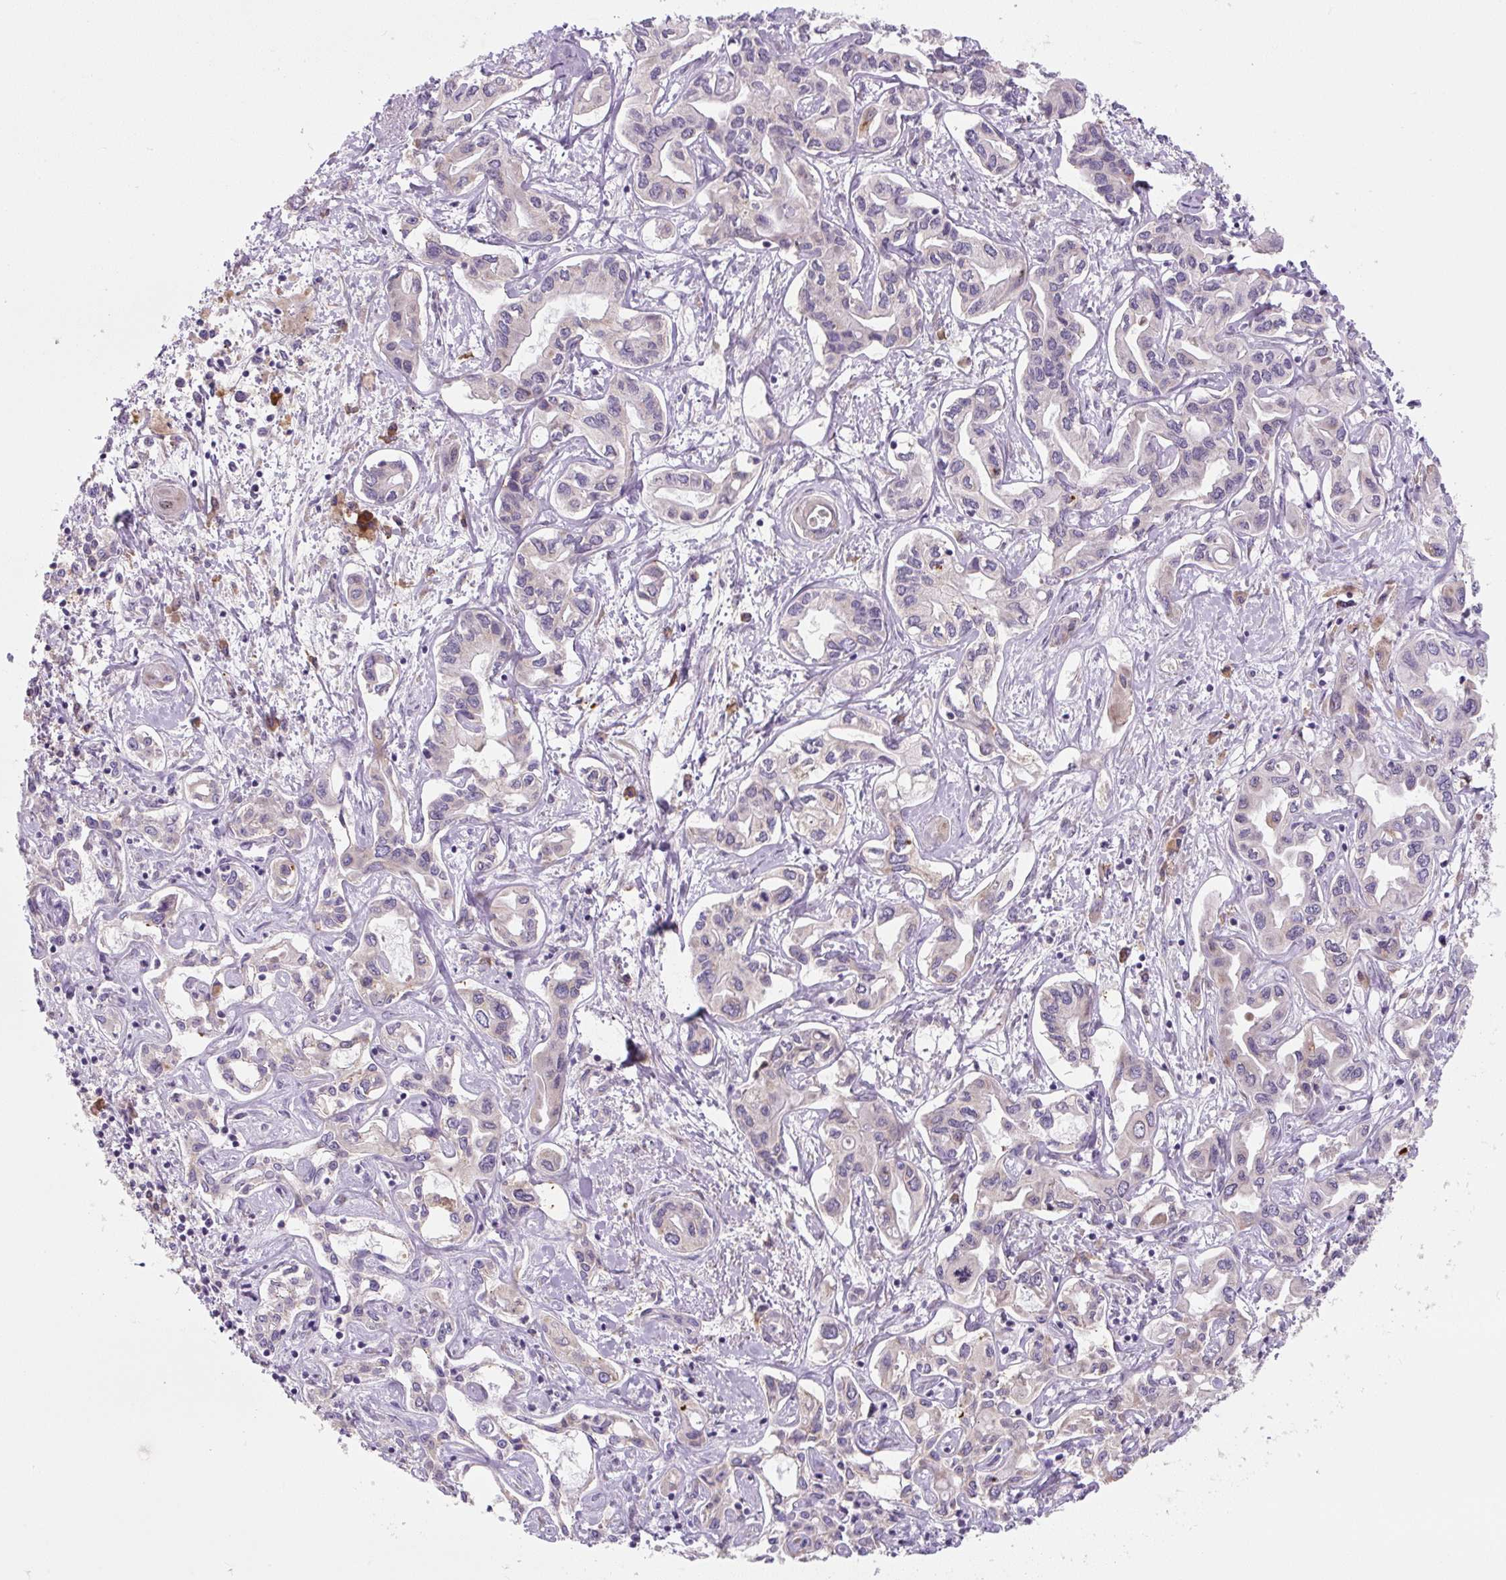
{"staining": {"intensity": "negative", "quantity": "none", "location": "none"}, "tissue": "liver cancer", "cell_type": "Tumor cells", "image_type": "cancer", "snomed": [{"axis": "morphology", "description": "Cholangiocarcinoma"}, {"axis": "topography", "description": "Liver"}], "caption": "DAB (3,3'-diaminobenzidine) immunohistochemical staining of human cholangiocarcinoma (liver) displays no significant staining in tumor cells.", "gene": "FZD5", "patient": {"sex": "female", "age": 64}}